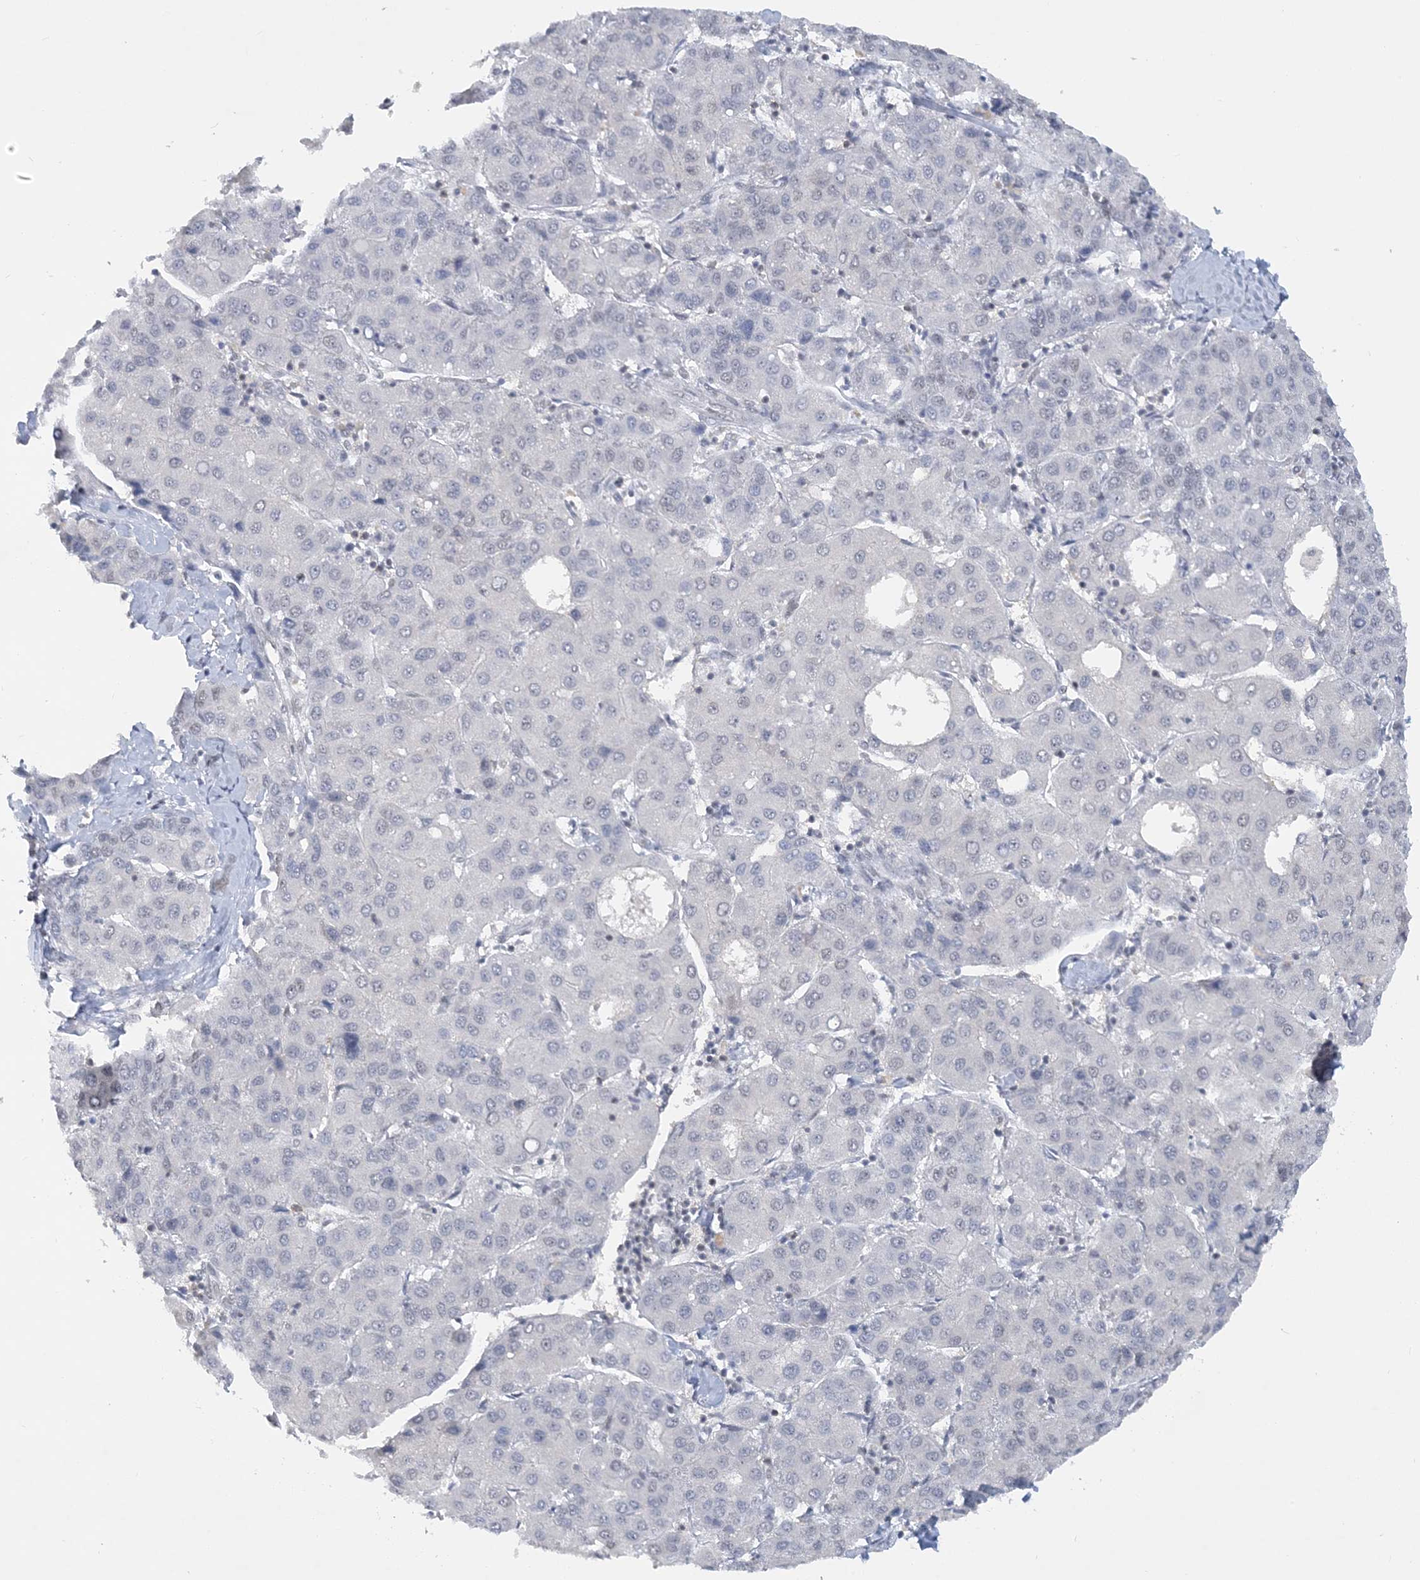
{"staining": {"intensity": "negative", "quantity": "none", "location": "none"}, "tissue": "liver cancer", "cell_type": "Tumor cells", "image_type": "cancer", "snomed": [{"axis": "morphology", "description": "Carcinoma, Hepatocellular, NOS"}, {"axis": "topography", "description": "Liver"}], "caption": "The photomicrograph reveals no significant staining in tumor cells of liver cancer.", "gene": "KMT2D", "patient": {"sex": "male", "age": 65}}